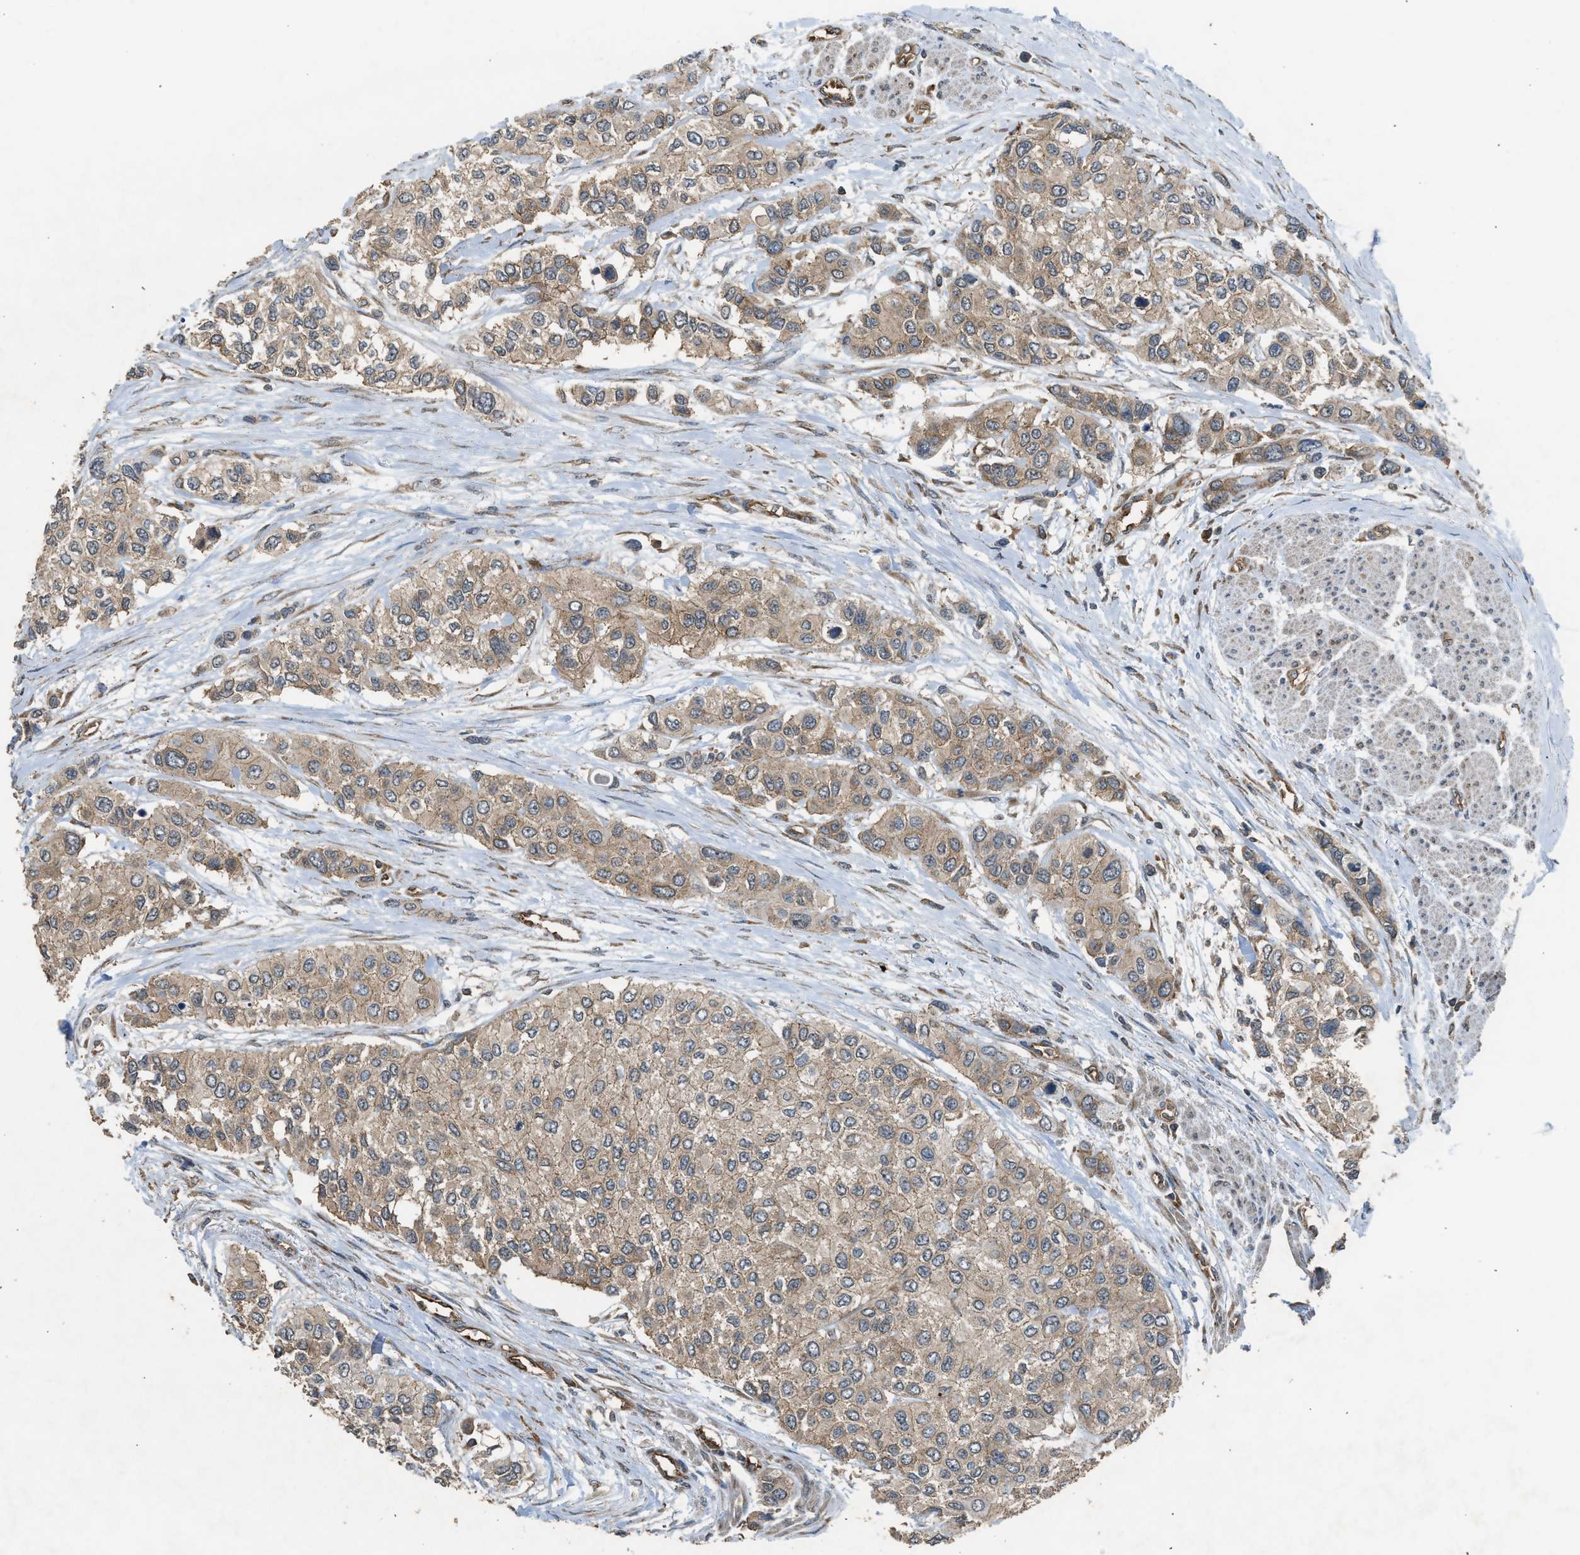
{"staining": {"intensity": "moderate", "quantity": ">75%", "location": "cytoplasmic/membranous"}, "tissue": "urothelial cancer", "cell_type": "Tumor cells", "image_type": "cancer", "snomed": [{"axis": "morphology", "description": "Urothelial carcinoma, High grade"}, {"axis": "topography", "description": "Urinary bladder"}], "caption": "Immunohistochemistry image of neoplastic tissue: urothelial cancer stained using IHC reveals medium levels of moderate protein expression localized specifically in the cytoplasmic/membranous of tumor cells, appearing as a cytoplasmic/membranous brown color.", "gene": "HIP1R", "patient": {"sex": "female", "age": 56}}